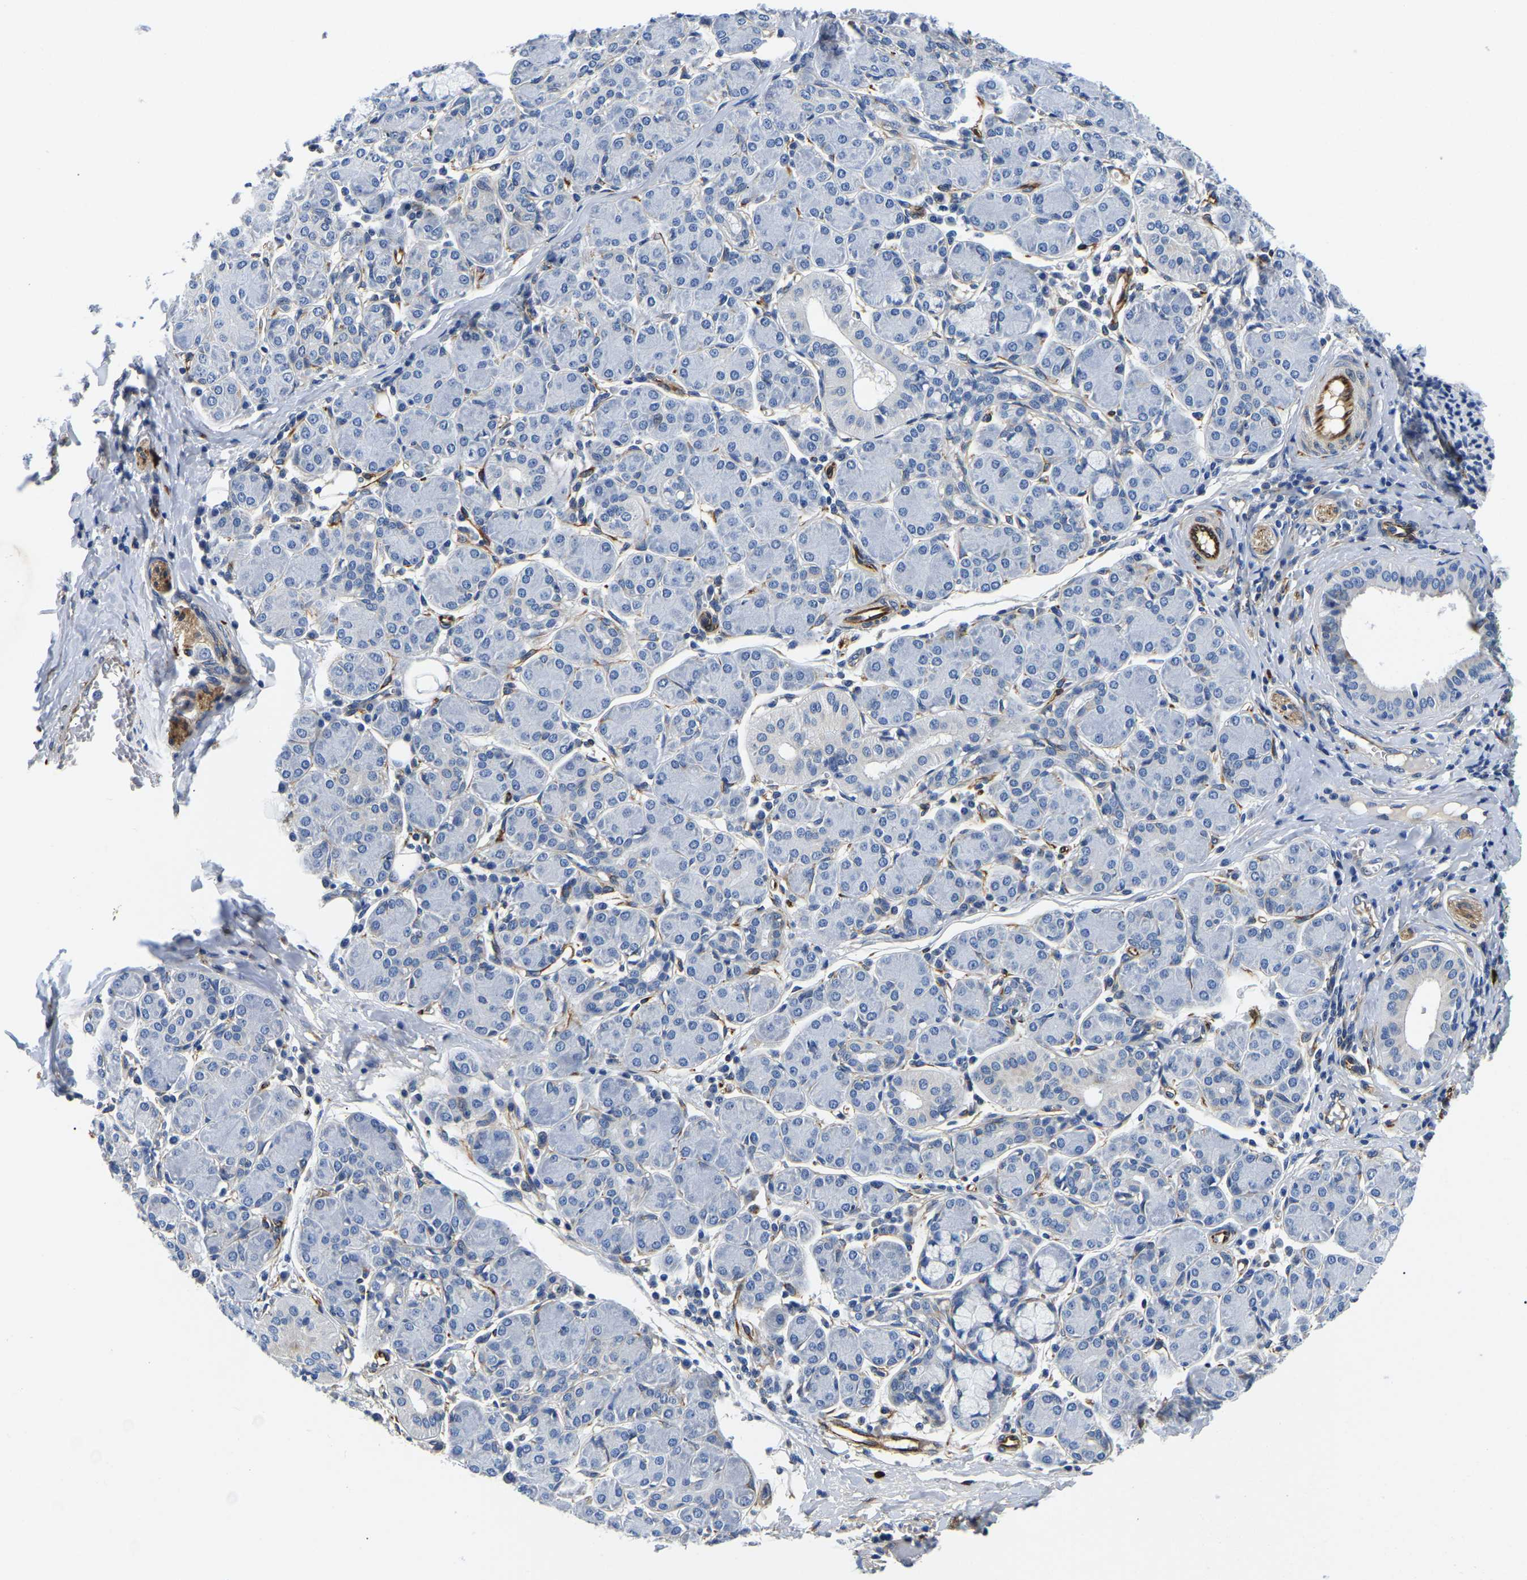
{"staining": {"intensity": "negative", "quantity": "none", "location": "none"}, "tissue": "salivary gland", "cell_type": "Glandular cells", "image_type": "normal", "snomed": [{"axis": "morphology", "description": "Normal tissue, NOS"}, {"axis": "morphology", "description": "Inflammation, NOS"}, {"axis": "topography", "description": "Lymph node"}, {"axis": "topography", "description": "Salivary gland"}], "caption": "DAB (3,3'-diaminobenzidine) immunohistochemical staining of normal human salivary gland displays no significant positivity in glandular cells.", "gene": "DUSP8", "patient": {"sex": "male", "age": 3}}